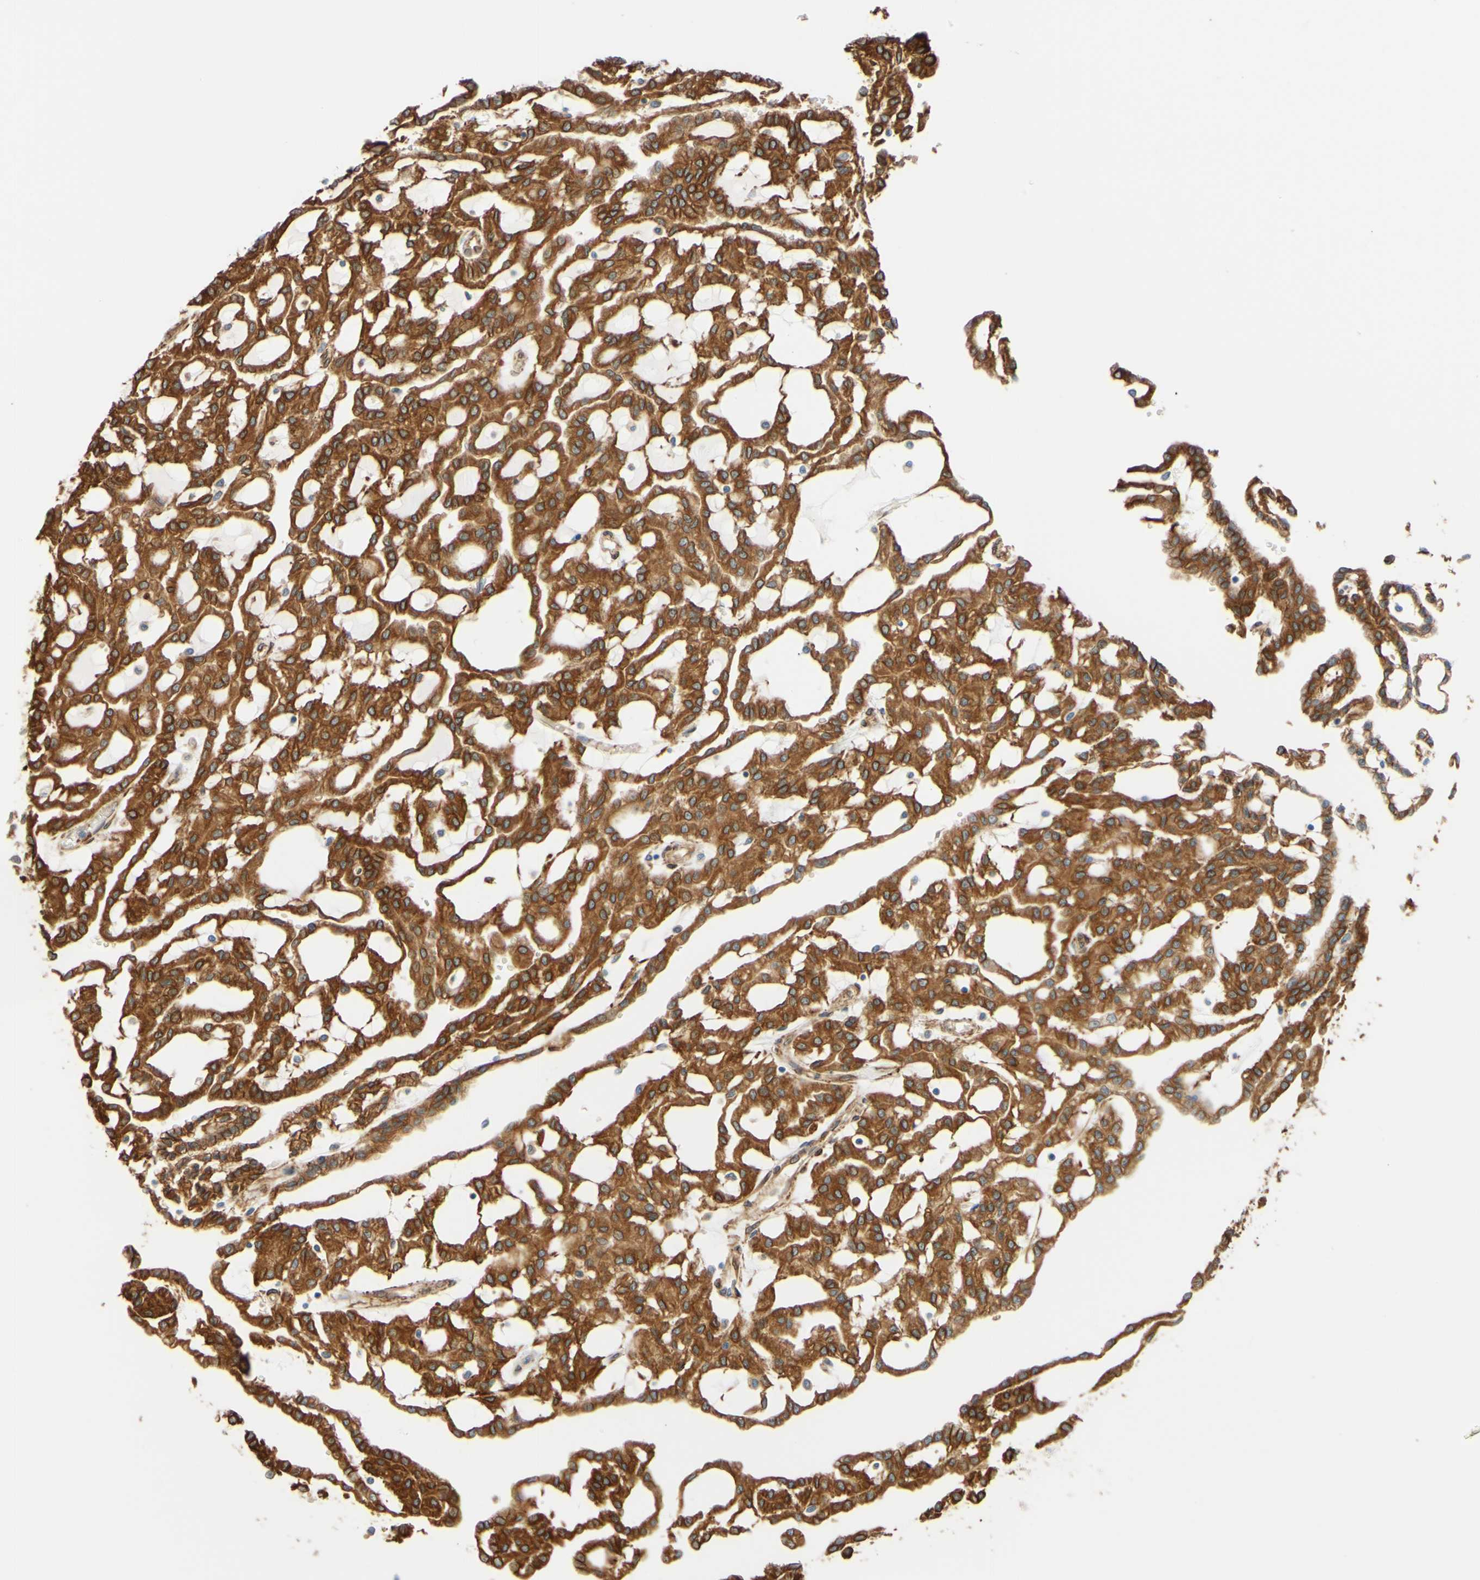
{"staining": {"intensity": "strong", "quantity": ">75%", "location": "cytoplasmic/membranous,nuclear"}, "tissue": "renal cancer", "cell_type": "Tumor cells", "image_type": "cancer", "snomed": [{"axis": "morphology", "description": "Adenocarcinoma, NOS"}, {"axis": "topography", "description": "Kidney"}], "caption": "Immunohistochemistry of renal cancer displays high levels of strong cytoplasmic/membranous and nuclear expression in approximately >75% of tumor cells. The staining was performed using DAB to visualize the protein expression in brown, while the nuclei were stained in blue with hematoxylin (Magnification: 20x).", "gene": "ENDOD1", "patient": {"sex": "male", "age": 63}}